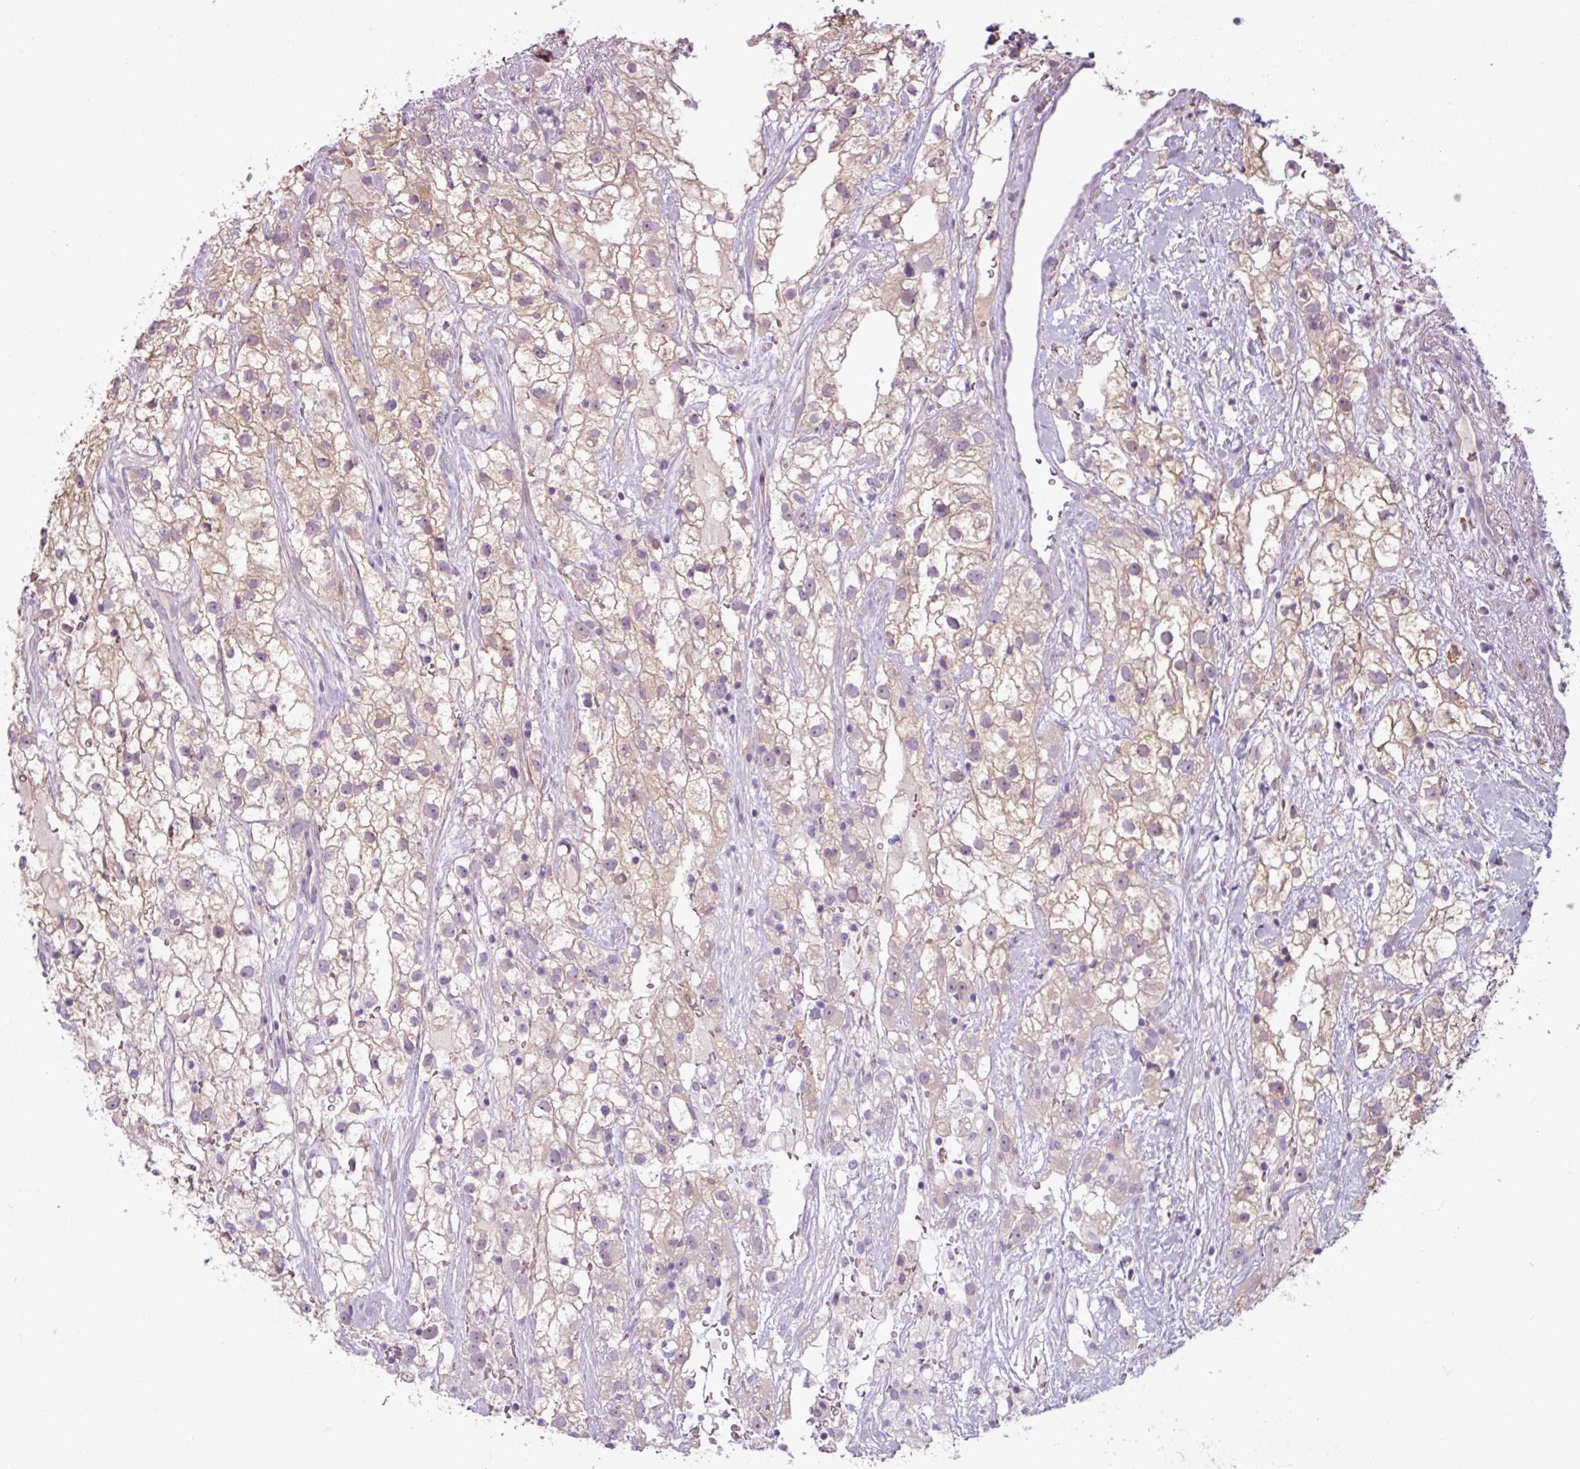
{"staining": {"intensity": "weak", "quantity": "25%-75%", "location": "cytoplasmic/membranous"}, "tissue": "renal cancer", "cell_type": "Tumor cells", "image_type": "cancer", "snomed": [{"axis": "morphology", "description": "Adenocarcinoma, NOS"}, {"axis": "topography", "description": "Kidney"}], "caption": "The micrograph reveals immunohistochemical staining of renal cancer. There is weak cytoplasmic/membranous expression is present in approximately 25%-75% of tumor cells.", "gene": "PNMA6A", "patient": {"sex": "male", "age": 59}}